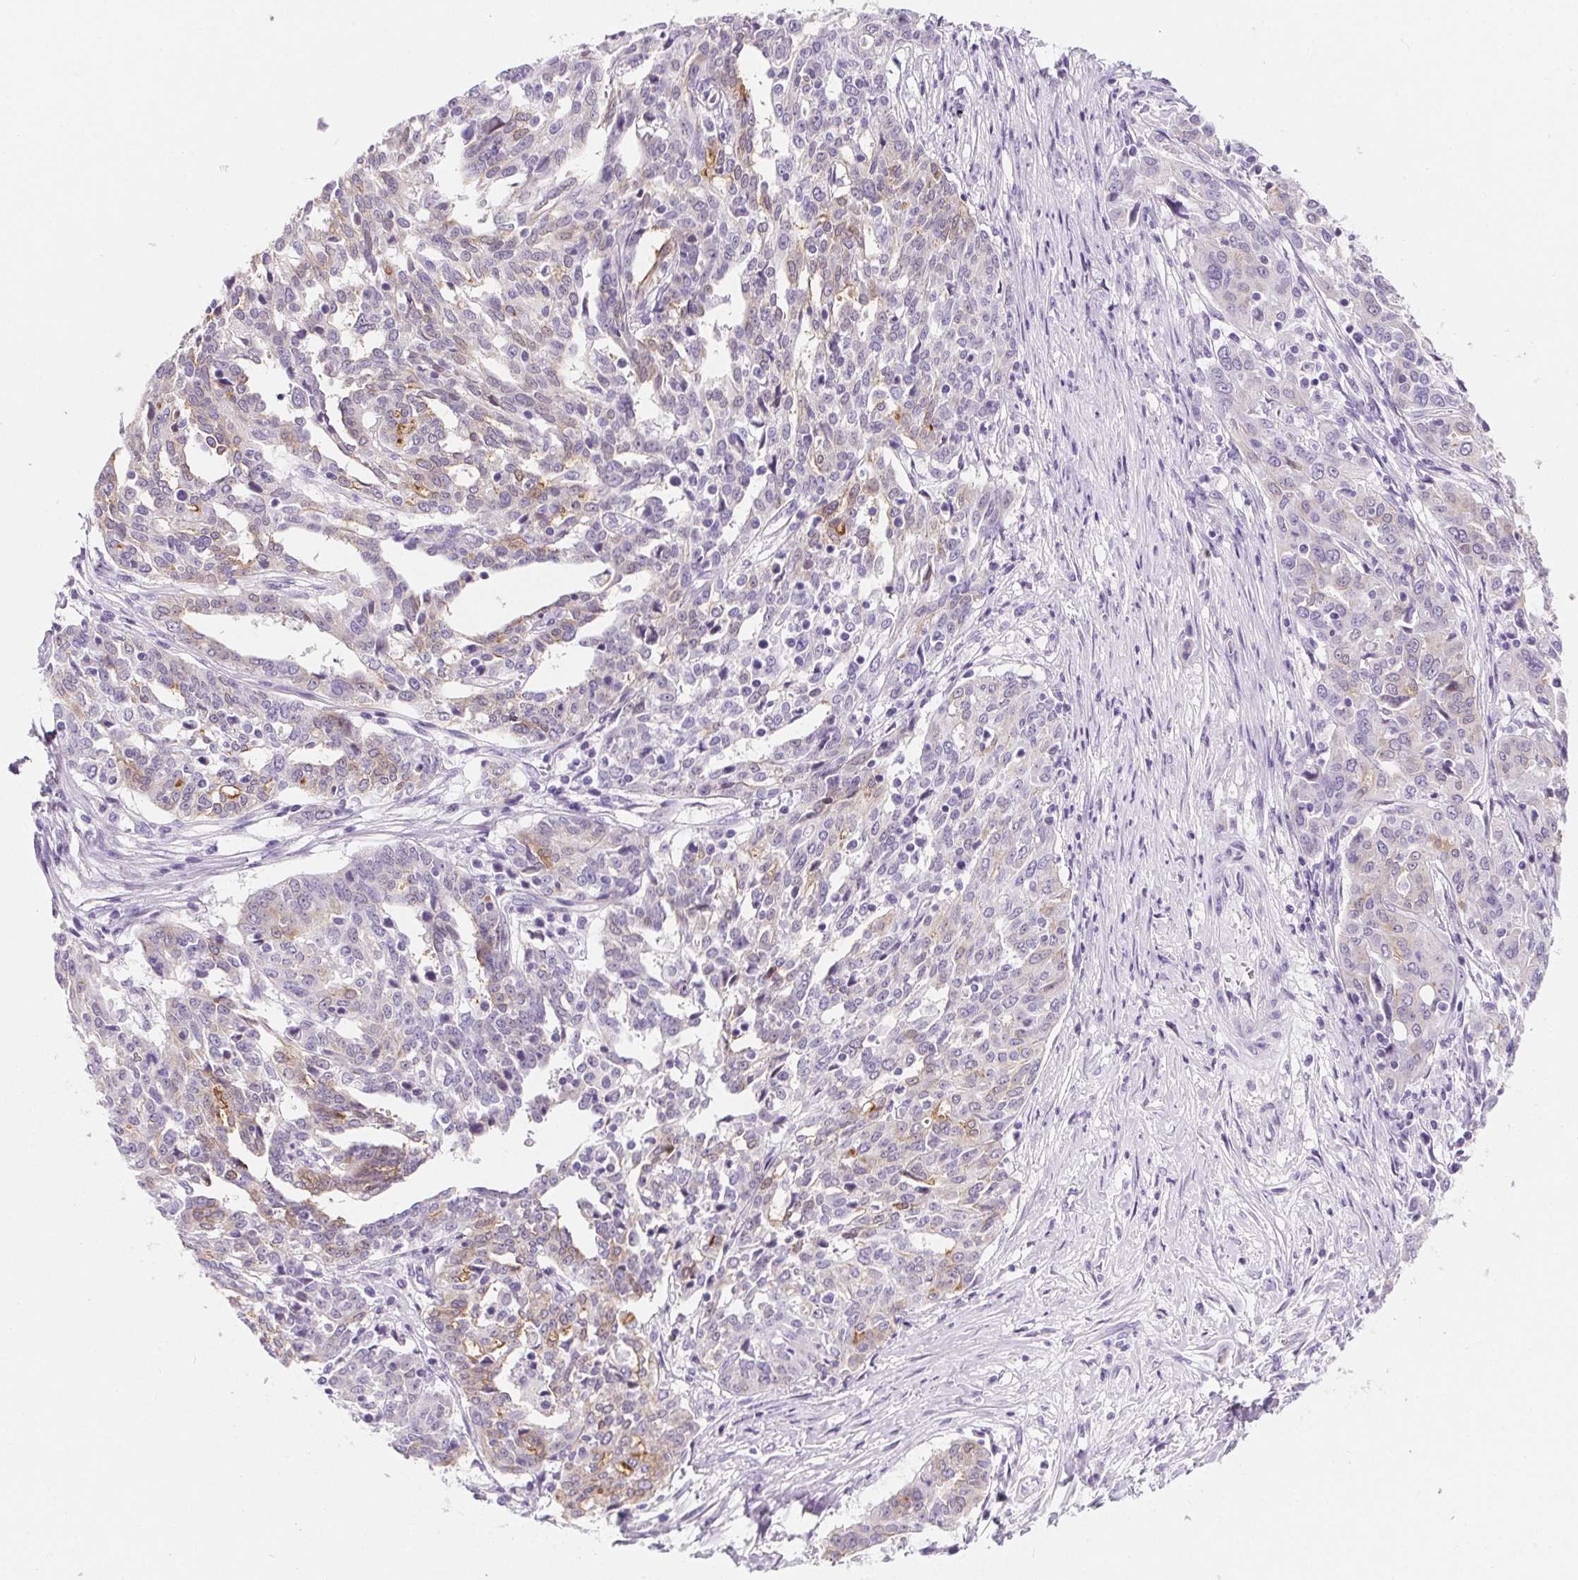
{"staining": {"intensity": "weak", "quantity": "<25%", "location": "cytoplasmic/membranous"}, "tissue": "ovarian cancer", "cell_type": "Tumor cells", "image_type": "cancer", "snomed": [{"axis": "morphology", "description": "Cystadenocarcinoma, serous, NOS"}, {"axis": "topography", "description": "Ovary"}], "caption": "A high-resolution micrograph shows immunohistochemistry (IHC) staining of ovarian cancer (serous cystadenocarcinoma), which exhibits no significant expression in tumor cells. (DAB immunohistochemistry with hematoxylin counter stain).", "gene": "AQP5", "patient": {"sex": "female", "age": 67}}